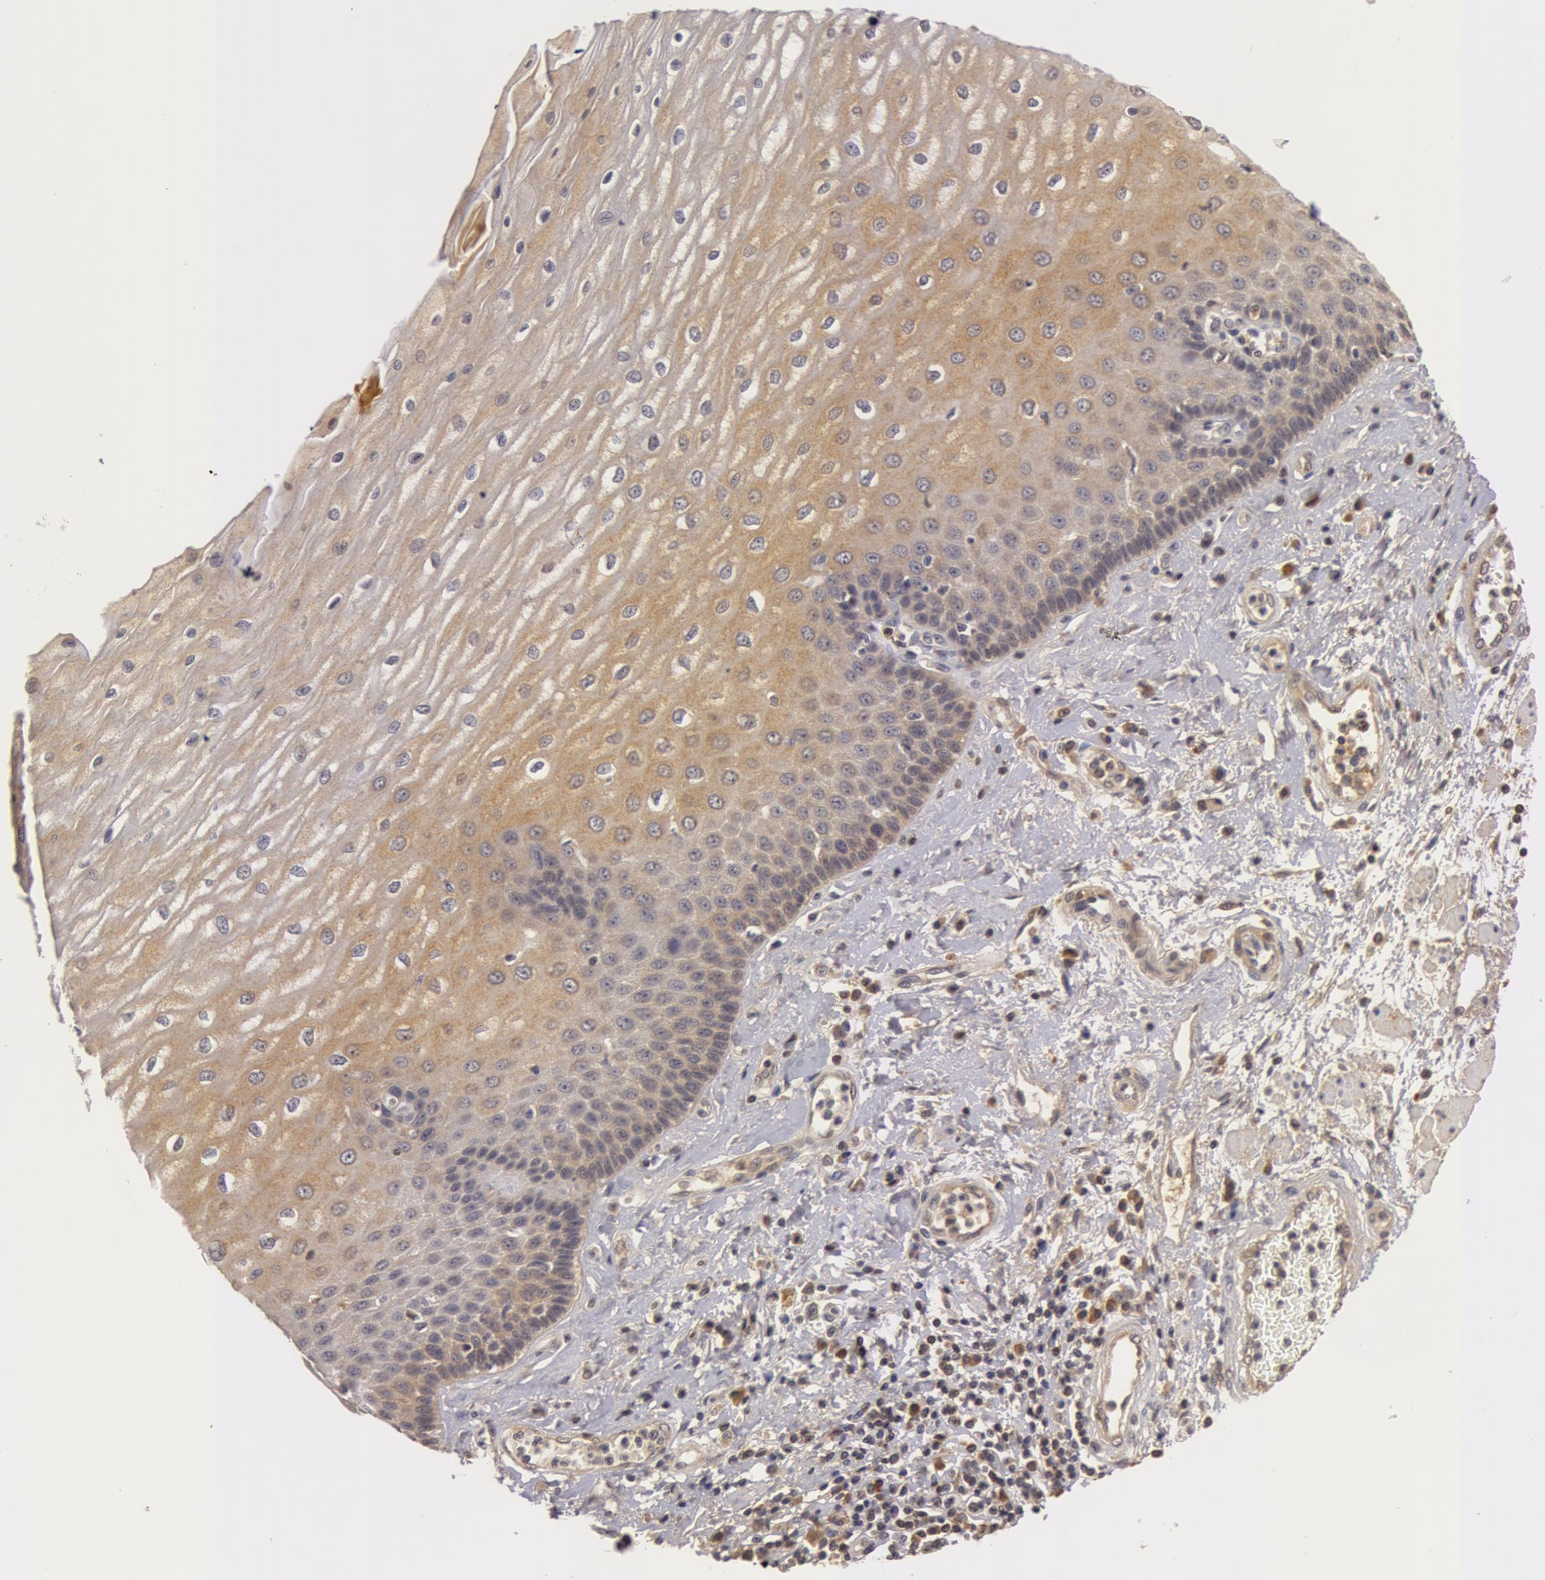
{"staining": {"intensity": "weak", "quantity": ">75%", "location": "cytoplasmic/membranous"}, "tissue": "esophagus", "cell_type": "Squamous epithelial cells", "image_type": "normal", "snomed": [{"axis": "morphology", "description": "Normal tissue, NOS"}, {"axis": "topography", "description": "Esophagus"}], "caption": "This is a micrograph of IHC staining of benign esophagus, which shows weak positivity in the cytoplasmic/membranous of squamous epithelial cells.", "gene": "BCHE", "patient": {"sex": "male", "age": 62}}